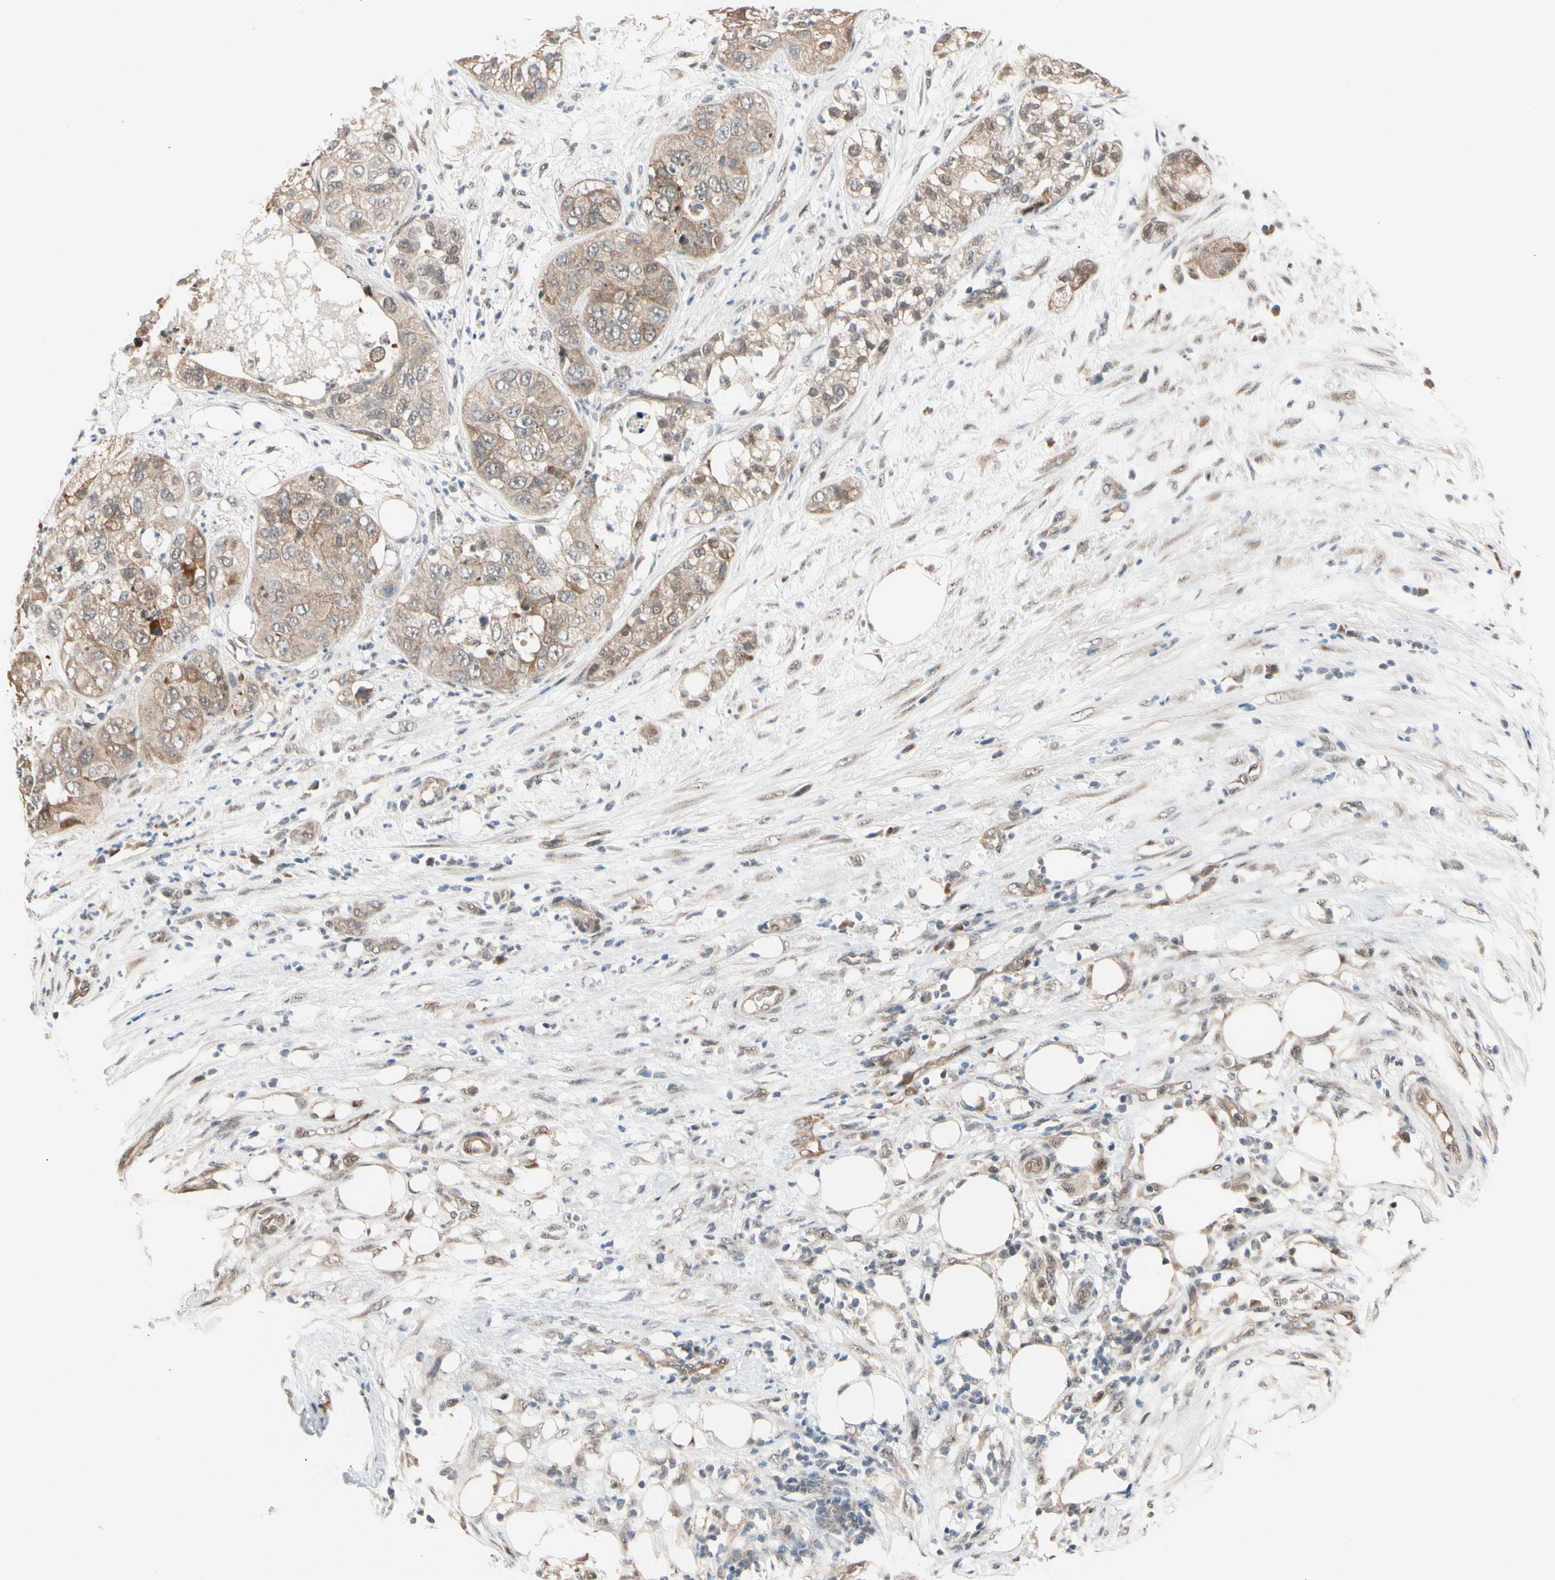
{"staining": {"intensity": "weak", "quantity": ">75%", "location": "cytoplasmic/membranous"}, "tissue": "pancreatic cancer", "cell_type": "Tumor cells", "image_type": "cancer", "snomed": [{"axis": "morphology", "description": "Adenocarcinoma, NOS"}, {"axis": "topography", "description": "Pancreas"}], "caption": "The immunohistochemical stain labels weak cytoplasmic/membranous expression in tumor cells of adenocarcinoma (pancreatic) tissue. (brown staining indicates protein expression, while blue staining denotes nuclei).", "gene": "NGEF", "patient": {"sex": "female", "age": 78}}